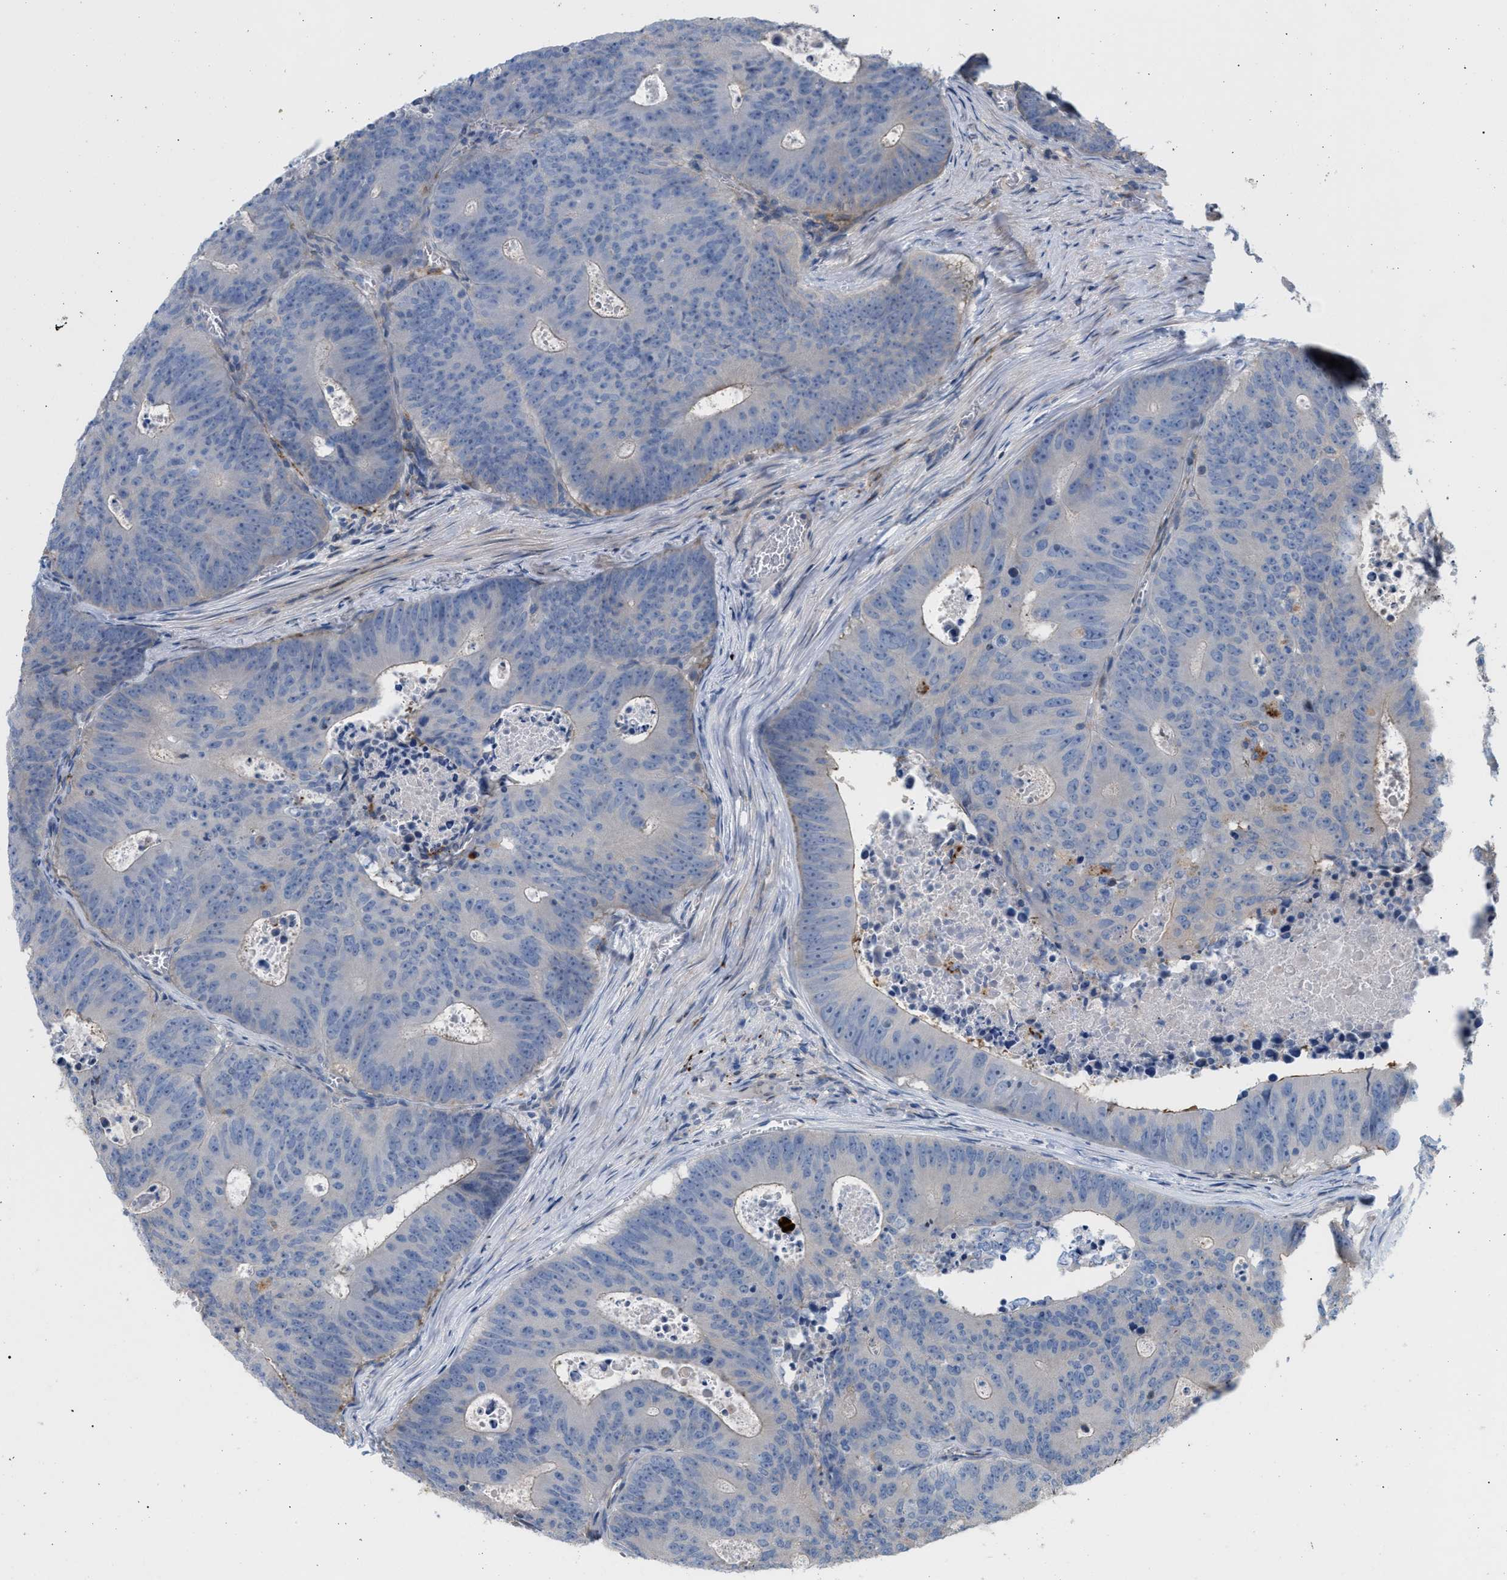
{"staining": {"intensity": "negative", "quantity": "none", "location": "none"}, "tissue": "colorectal cancer", "cell_type": "Tumor cells", "image_type": "cancer", "snomed": [{"axis": "morphology", "description": "Adenocarcinoma, NOS"}, {"axis": "topography", "description": "Colon"}], "caption": "The photomicrograph displays no staining of tumor cells in colorectal cancer. (Immunohistochemistry, brightfield microscopy, high magnification).", "gene": "MBTD1", "patient": {"sex": "male", "age": 87}}